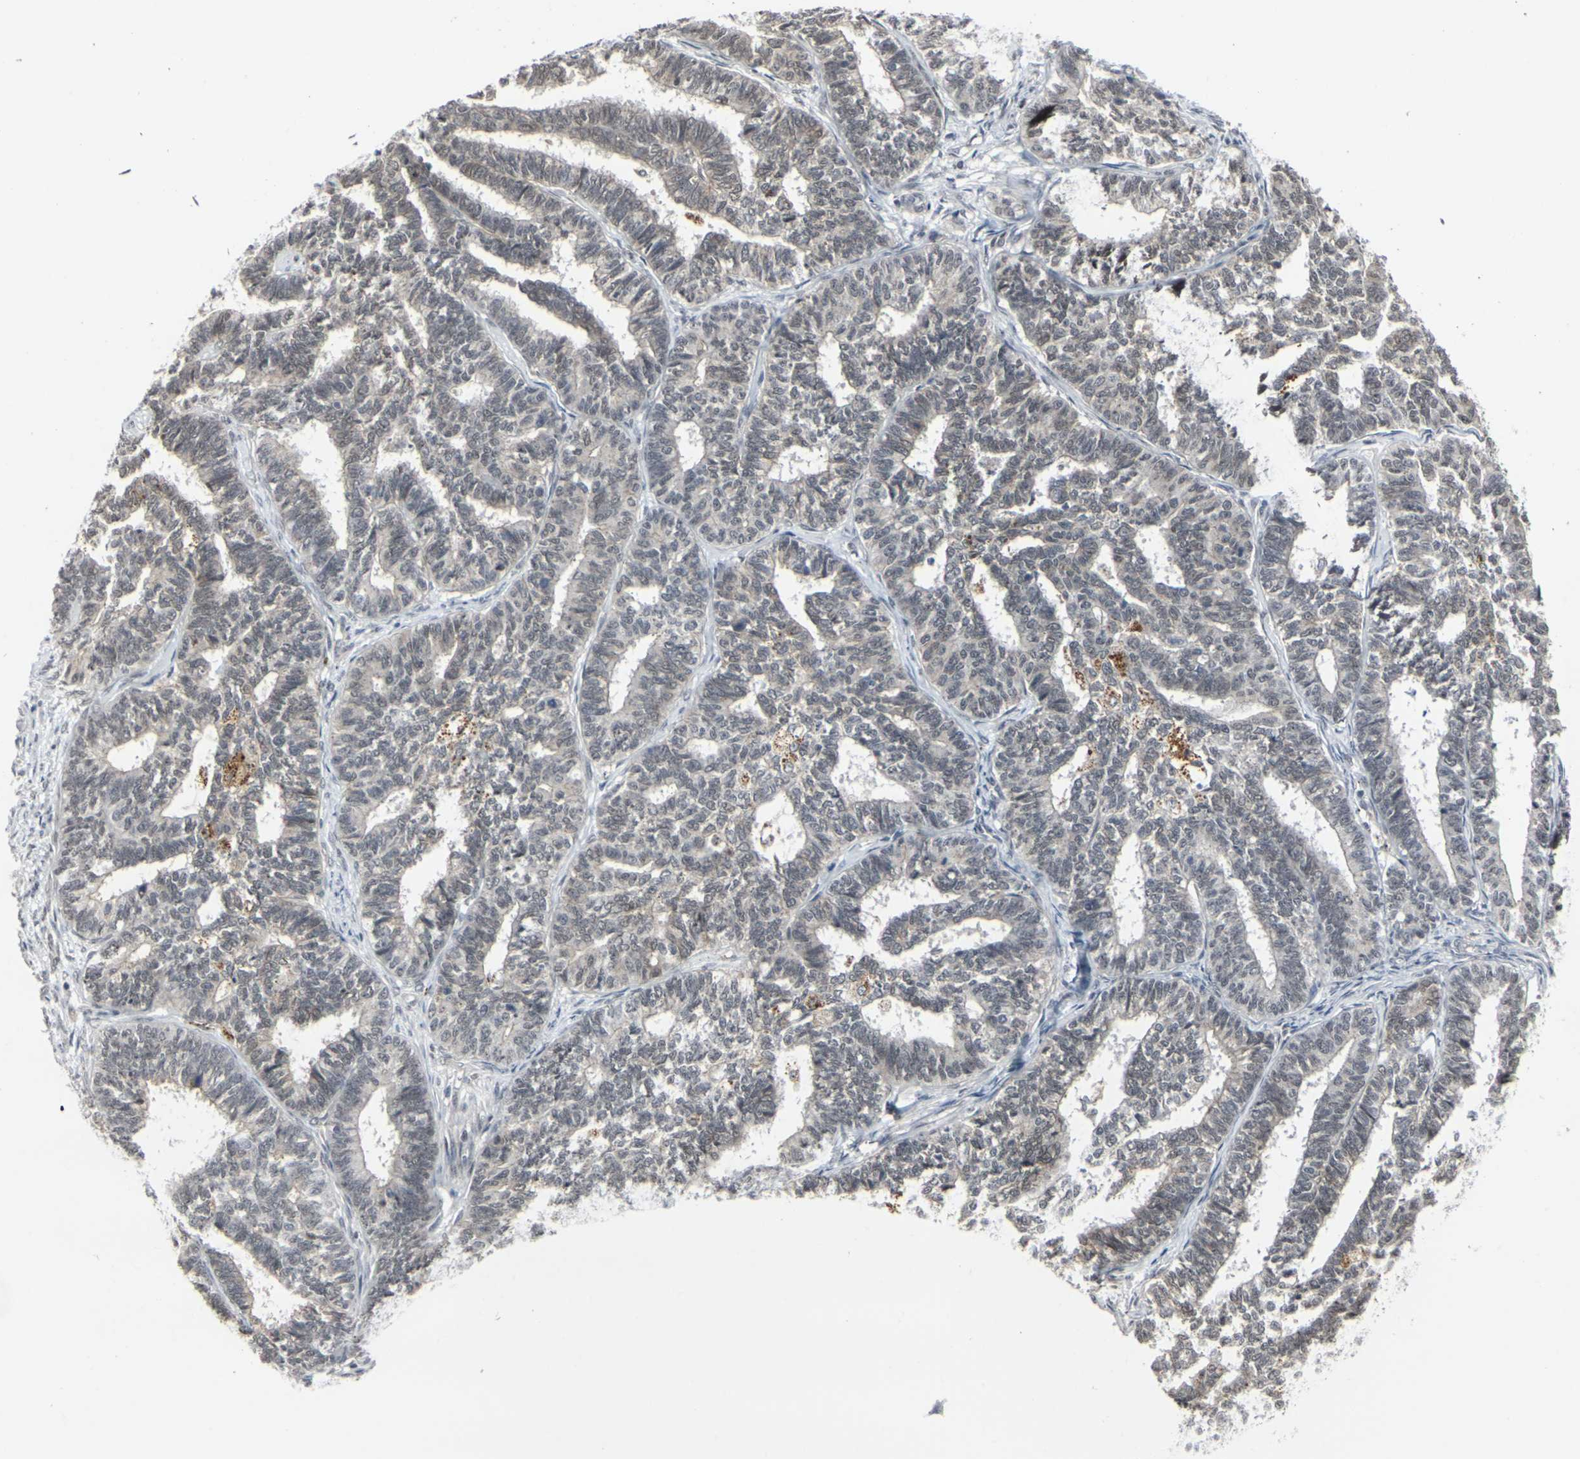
{"staining": {"intensity": "negative", "quantity": "none", "location": "none"}, "tissue": "endometrial cancer", "cell_type": "Tumor cells", "image_type": "cancer", "snomed": [{"axis": "morphology", "description": "Adenocarcinoma, NOS"}, {"axis": "topography", "description": "Endometrium"}], "caption": "Histopathology image shows no protein staining in tumor cells of endometrial cancer (adenocarcinoma) tissue.", "gene": "GPR19", "patient": {"sex": "female", "age": 70}}